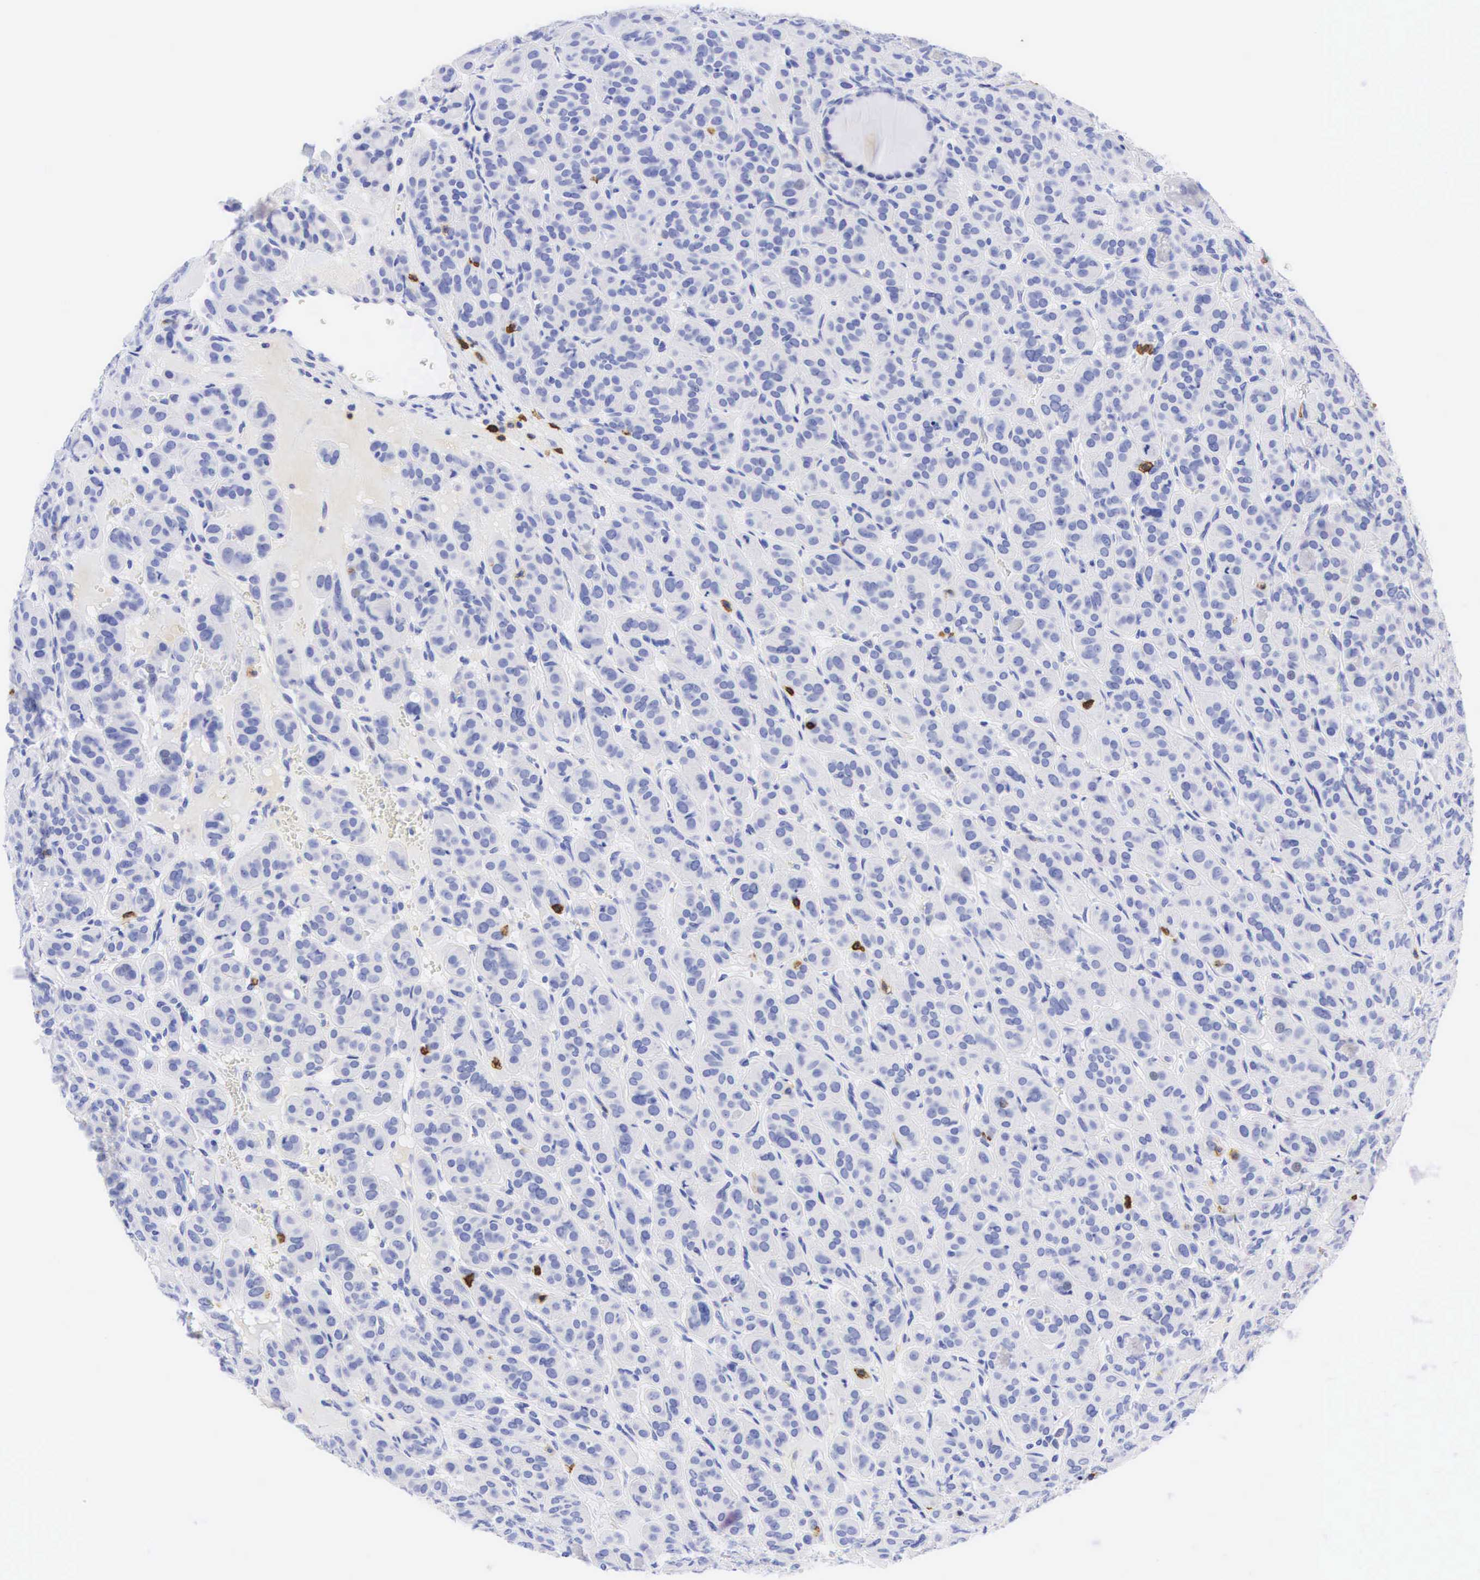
{"staining": {"intensity": "negative", "quantity": "none", "location": "none"}, "tissue": "thyroid cancer", "cell_type": "Tumor cells", "image_type": "cancer", "snomed": [{"axis": "morphology", "description": "Follicular adenoma carcinoma, NOS"}, {"axis": "topography", "description": "Thyroid gland"}], "caption": "This image is of follicular adenoma carcinoma (thyroid) stained with IHC to label a protein in brown with the nuclei are counter-stained blue. There is no staining in tumor cells. The staining is performed using DAB brown chromogen with nuclei counter-stained in using hematoxylin.", "gene": "CD8A", "patient": {"sex": "female", "age": 71}}